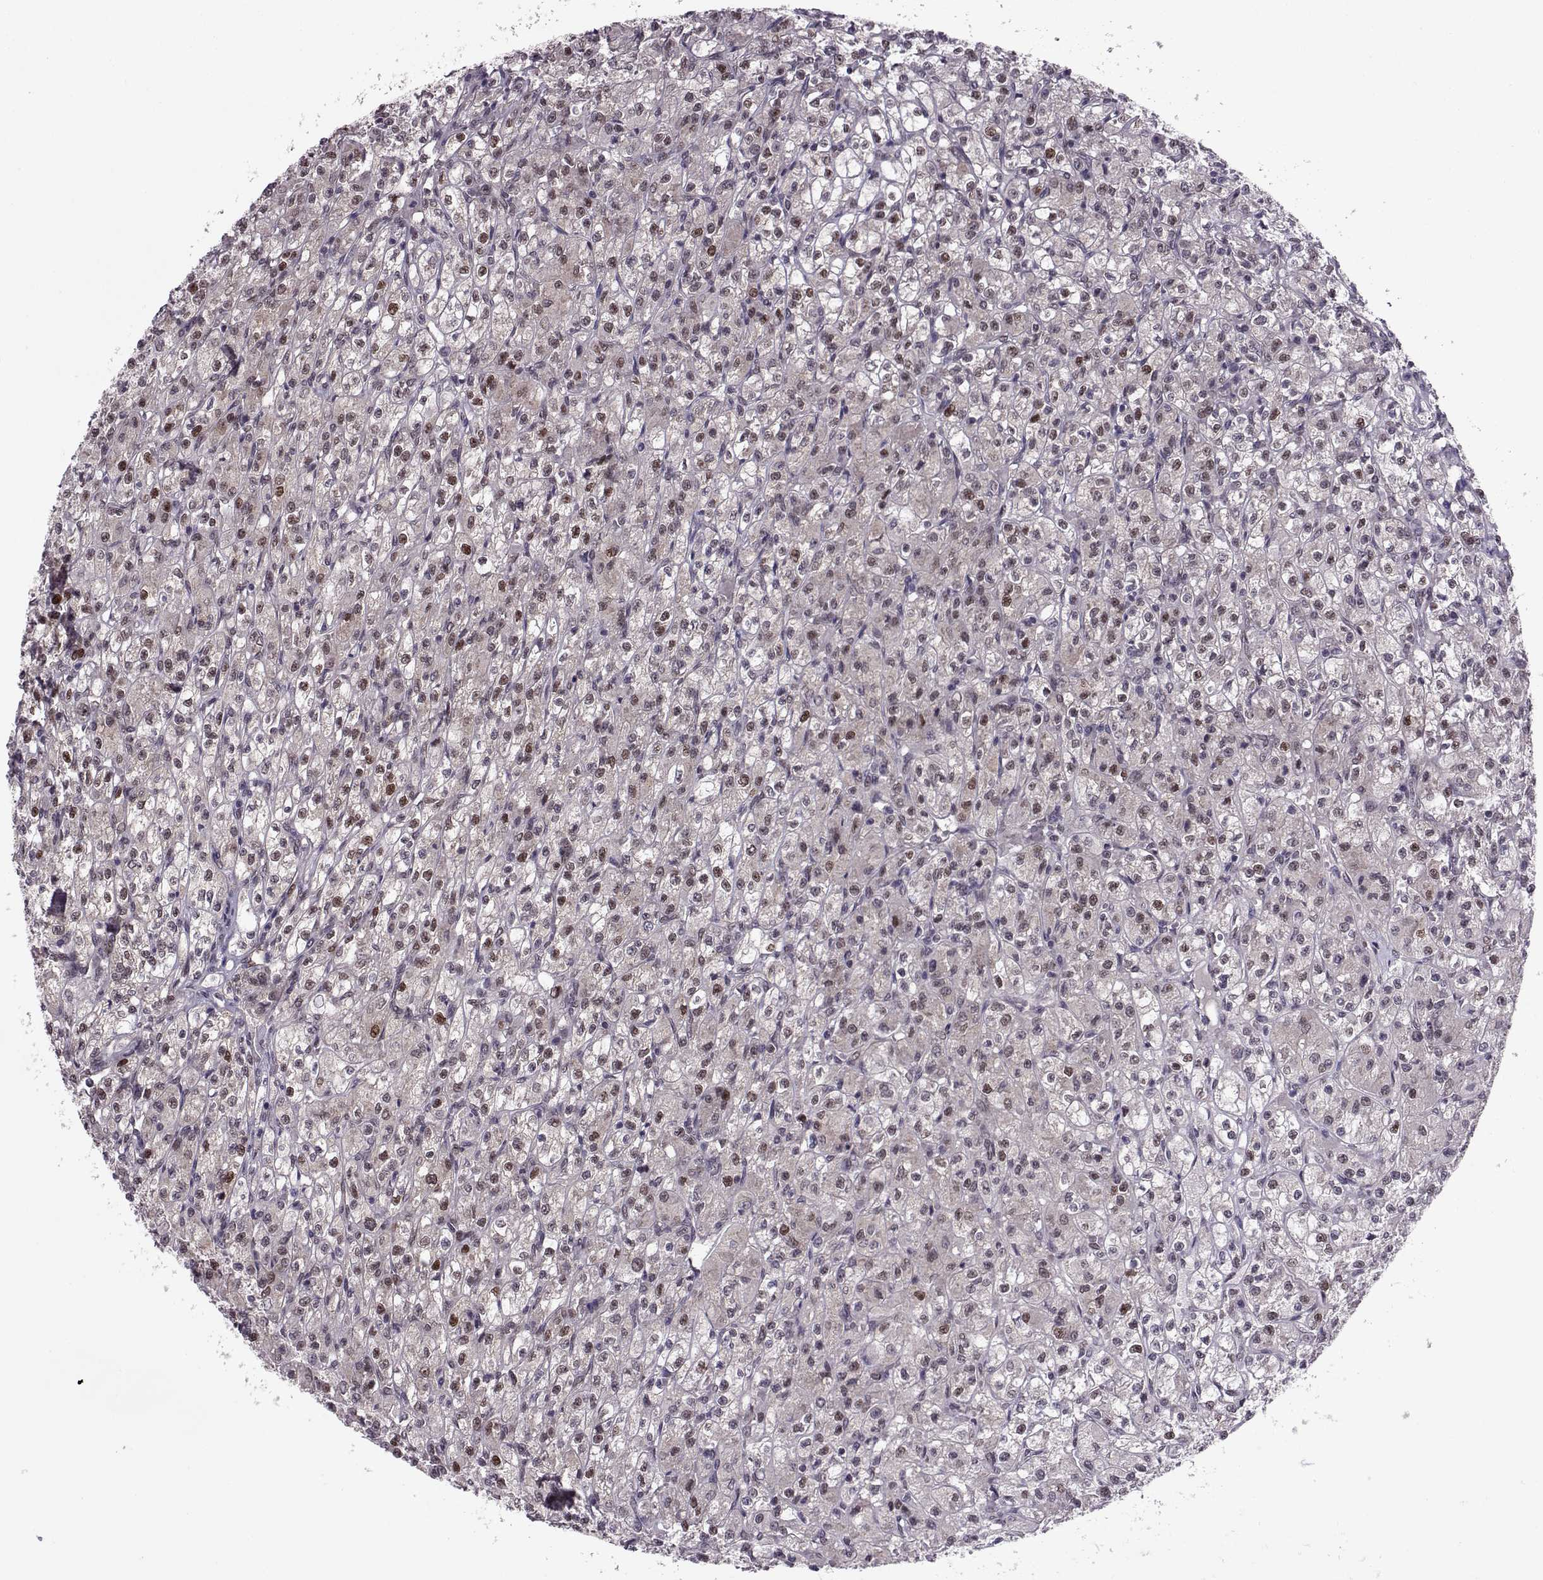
{"staining": {"intensity": "moderate", "quantity": "<25%", "location": "nuclear"}, "tissue": "renal cancer", "cell_type": "Tumor cells", "image_type": "cancer", "snomed": [{"axis": "morphology", "description": "Adenocarcinoma, NOS"}, {"axis": "topography", "description": "Kidney"}], "caption": "About <25% of tumor cells in renal cancer (adenocarcinoma) show moderate nuclear protein positivity as visualized by brown immunohistochemical staining.", "gene": "CDK4", "patient": {"sex": "female", "age": 70}}